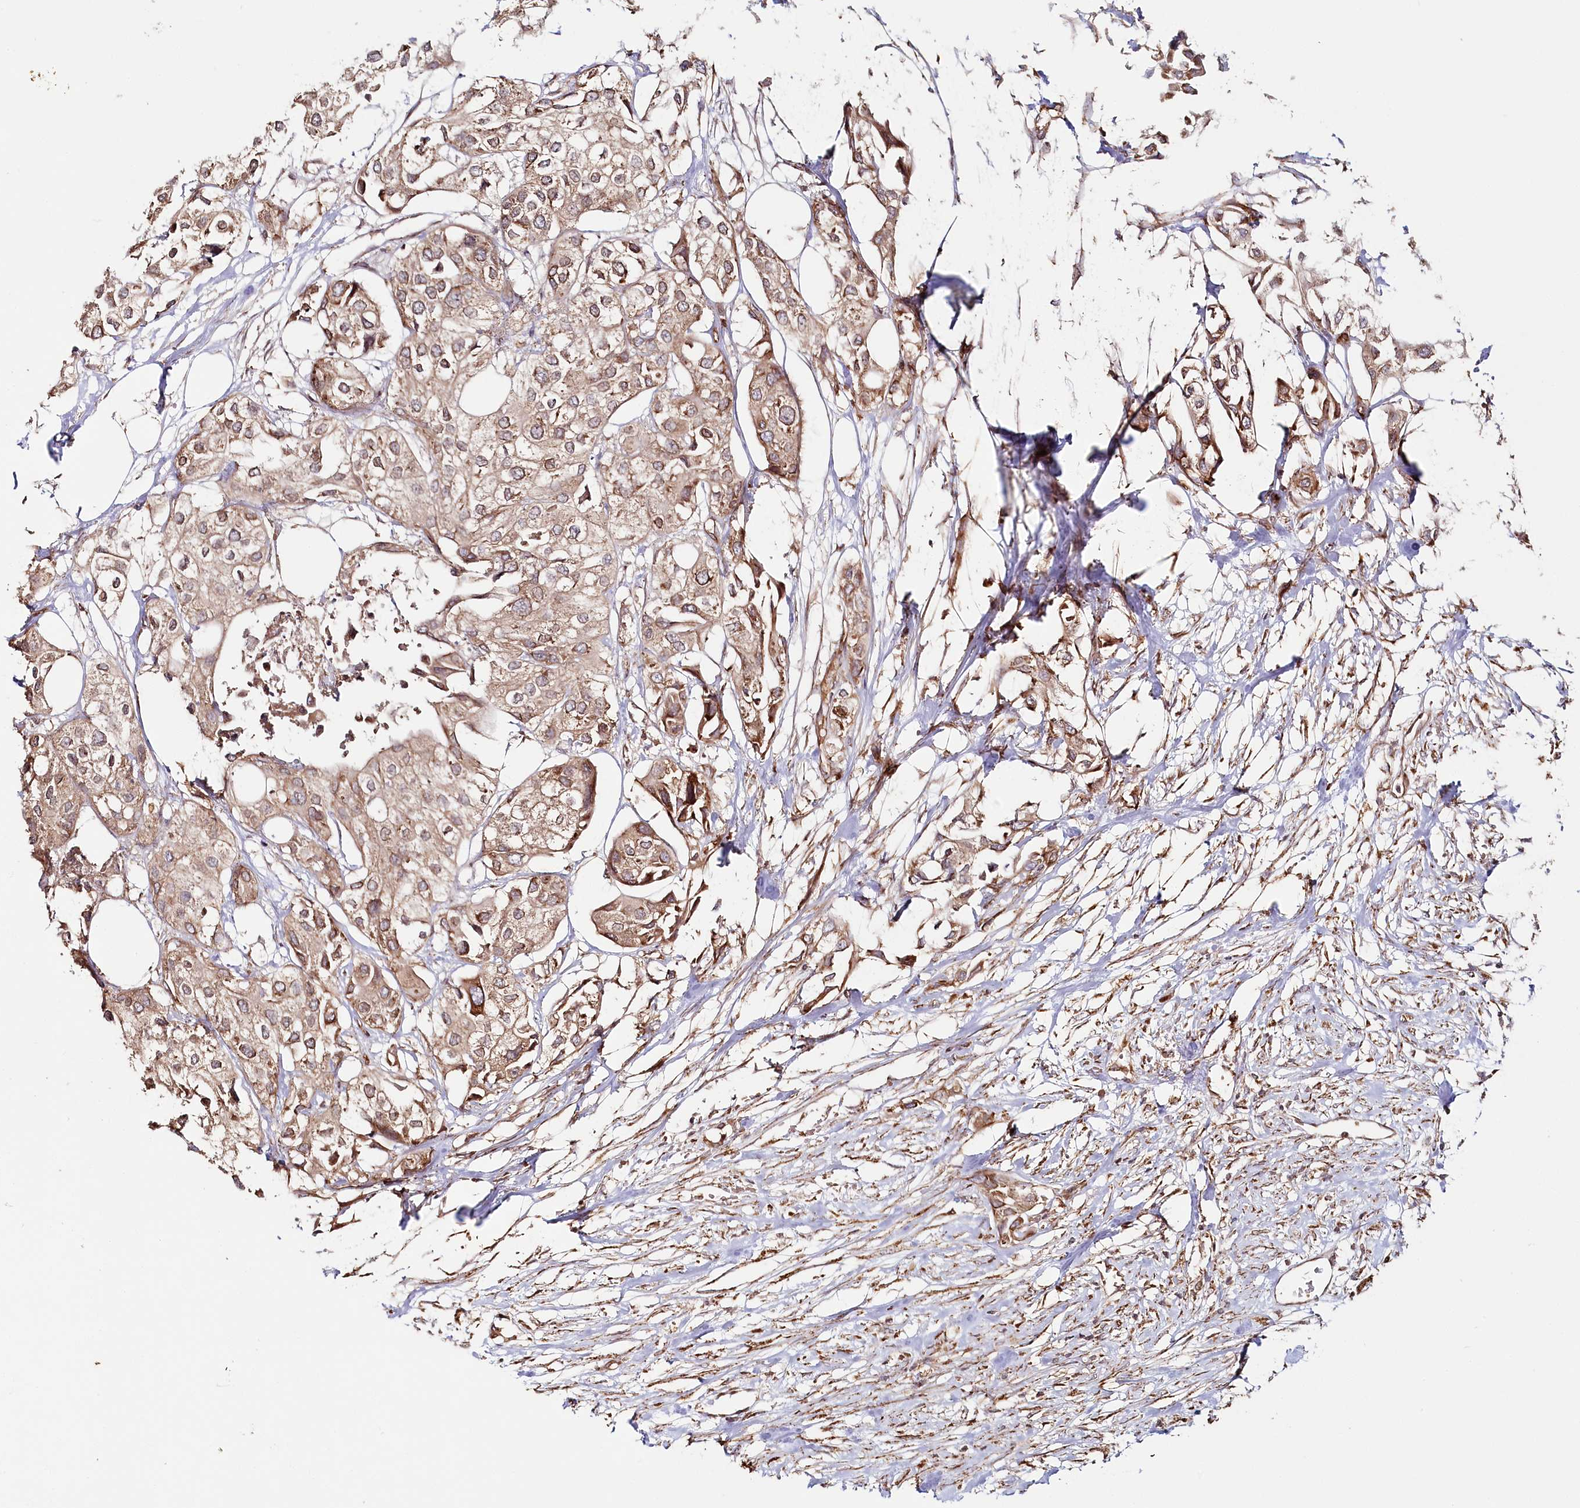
{"staining": {"intensity": "moderate", "quantity": "<25%", "location": "cytoplasmic/membranous"}, "tissue": "urothelial cancer", "cell_type": "Tumor cells", "image_type": "cancer", "snomed": [{"axis": "morphology", "description": "Urothelial carcinoma, High grade"}, {"axis": "topography", "description": "Urinary bladder"}], "caption": "DAB (3,3'-diaminobenzidine) immunohistochemical staining of high-grade urothelial carcinoma displays moderate cytoplasmic/membranous protein expression in approximately <25% of tumor cells. (DAB (3,3'-diaminobenzidine) IHC with brightfield microscopy, high magnification).", "gene": "OTUD4", "patient": {"sex": "male", "age": 64}}